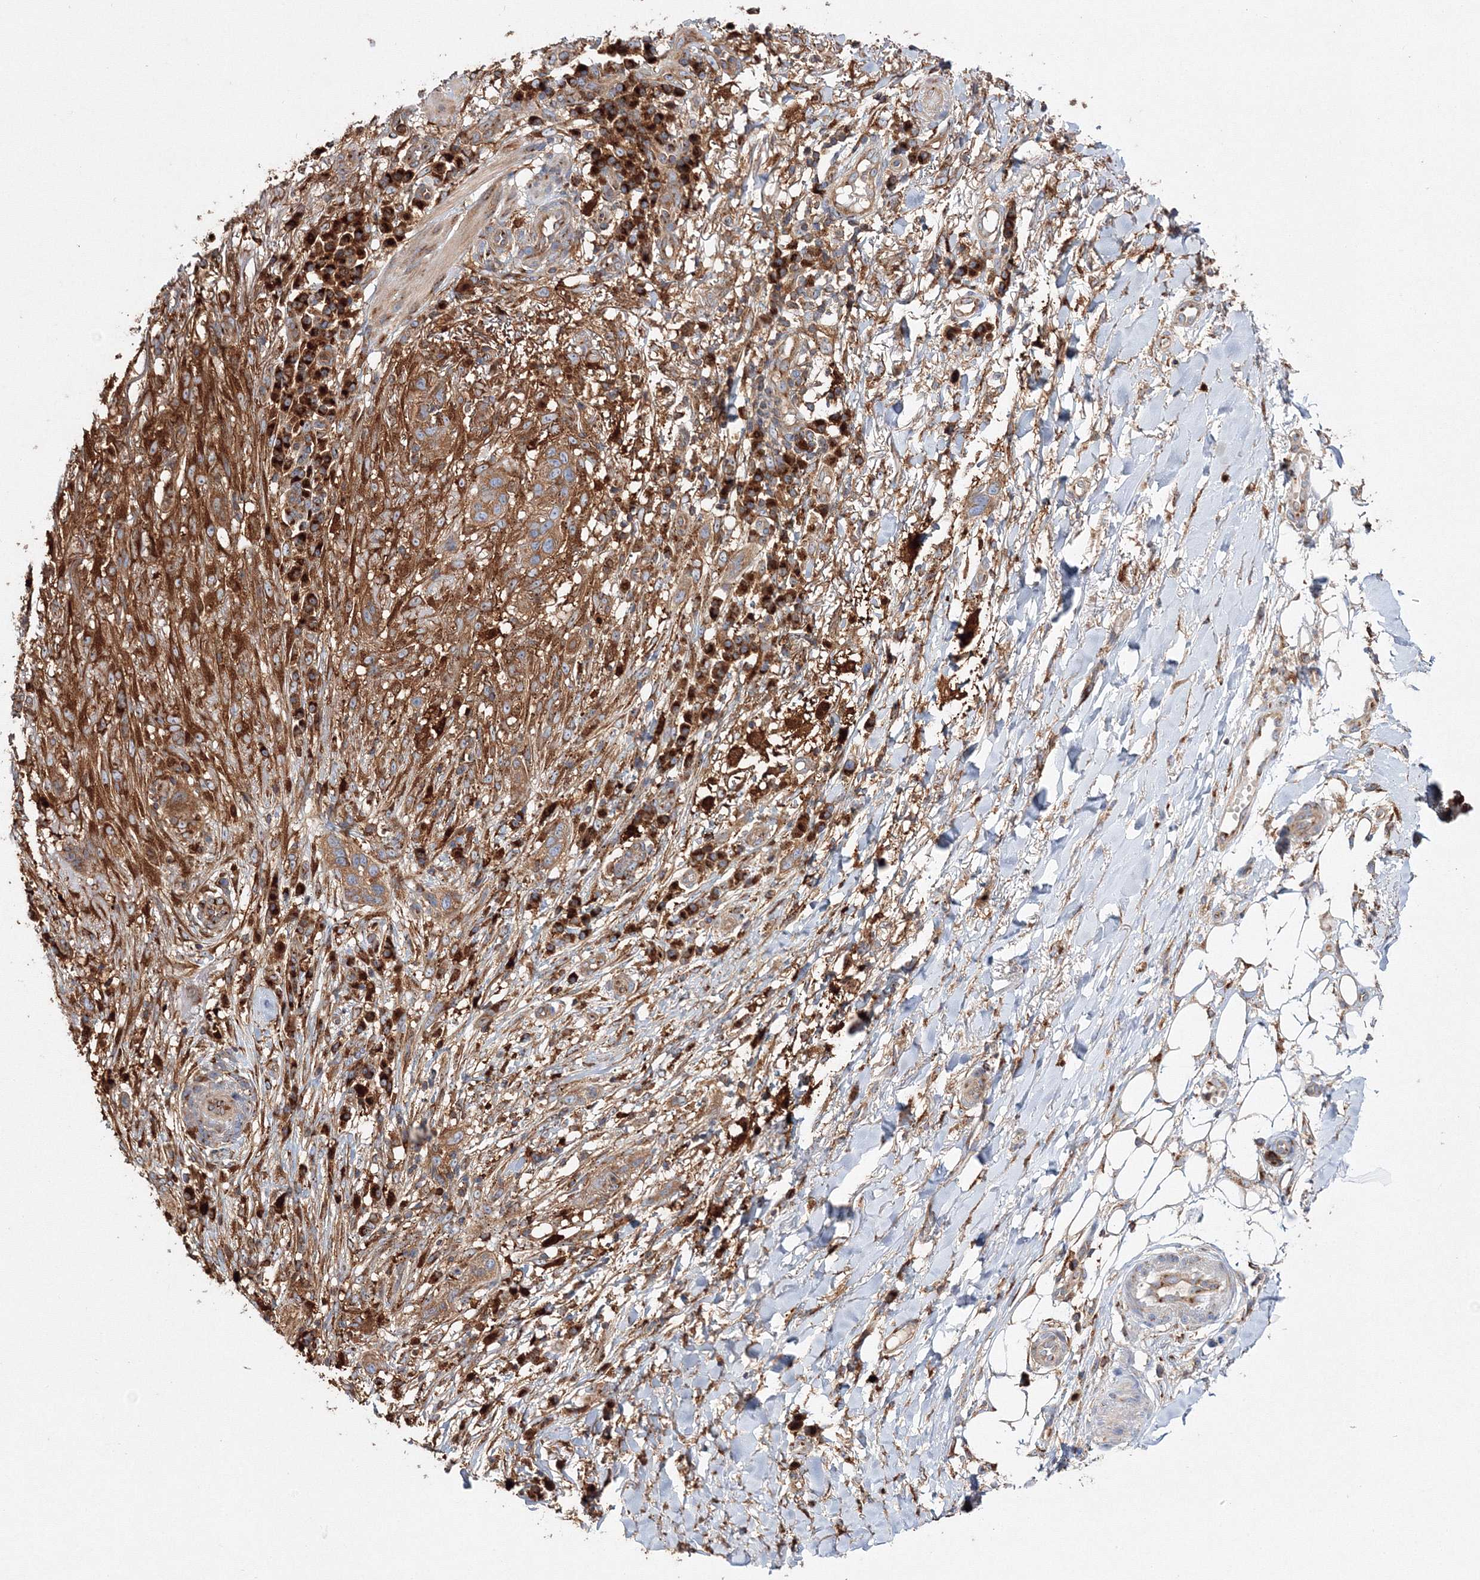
{"staining": {"intensity": "moderate", "quantity": ">75%", "location": "cytoplasmic/membranous"}, "tissue": "skin cancer", "cell_type": "Tumor cells", "image_type": "cancer", "snomed": [{"axis": "morphology", "description": "Normal tissue, NOS"}, {"axis": "morphology", "description": "Squamous cell carcinoma, NOS"}, {"axis": "topography", "description": "Skin"}], "caption": "DAB (3,3'-diaminobenzidine) immunohistochemical staining of squamous cell carcinoma (skin) demonstrates moderate cytoplasmic/membranous protein positivity in about >75% of tumor cells.", "gene": "ARCN1", "patient": {"sex": "female", "age": 96}}